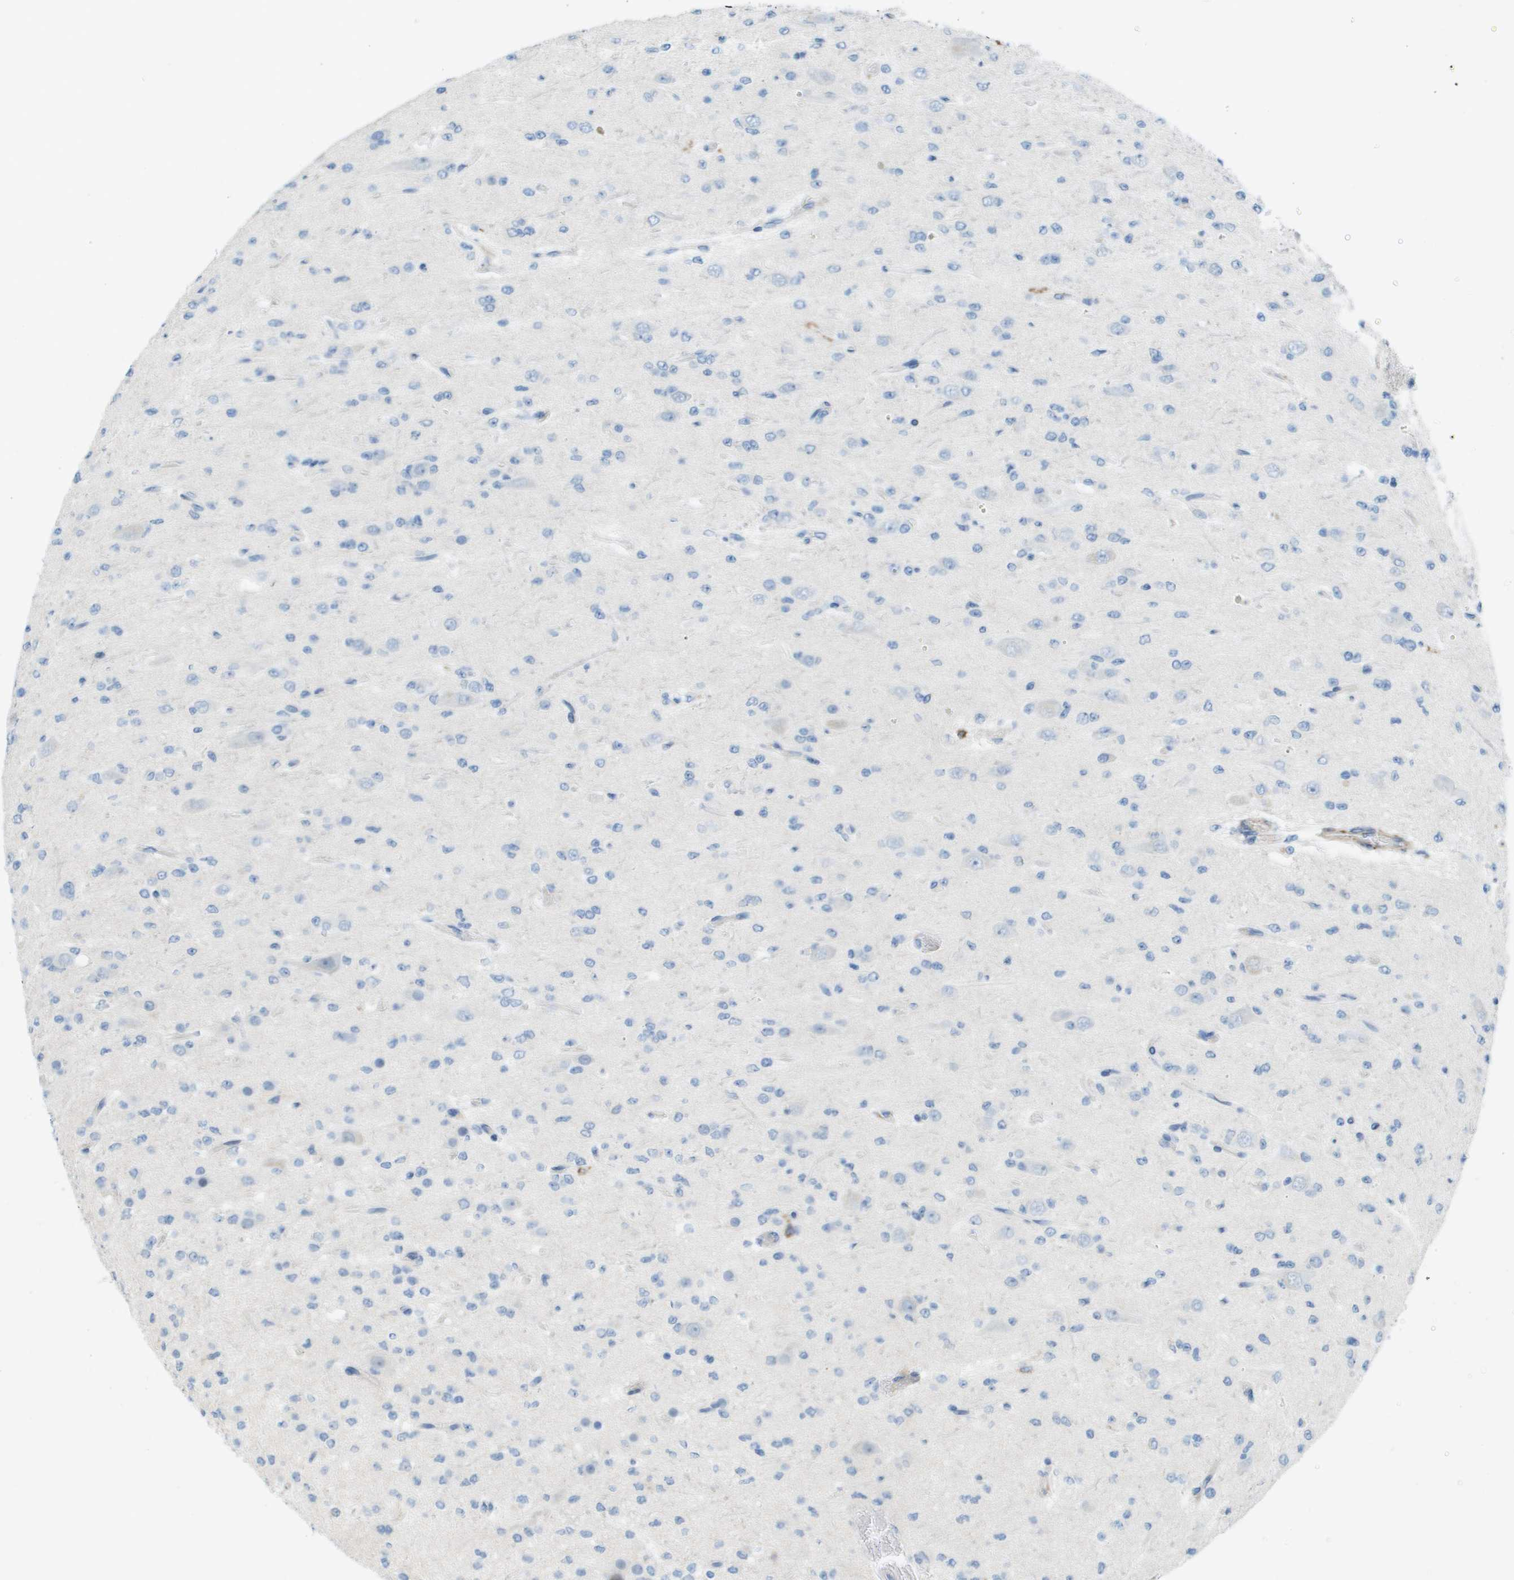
{"staining": {"intensity": "negative", "quantity": "none", "location": "none"}, "tissue": "glioma", "cell_type": "Tumor cells", "image_type": "cancer", "snomed": [{"axis": "morphology", "description": "Glioma, malignant, Low grade"}, {"axis": "topography", "description": "Brain"}], "caption": "Tumor cells are negative for protein expression in human glioma. (DAB IHC with hematoxylin counter stain).", "gene": "ZBTB43", "patient": {"sex": "male", "age": 38}}